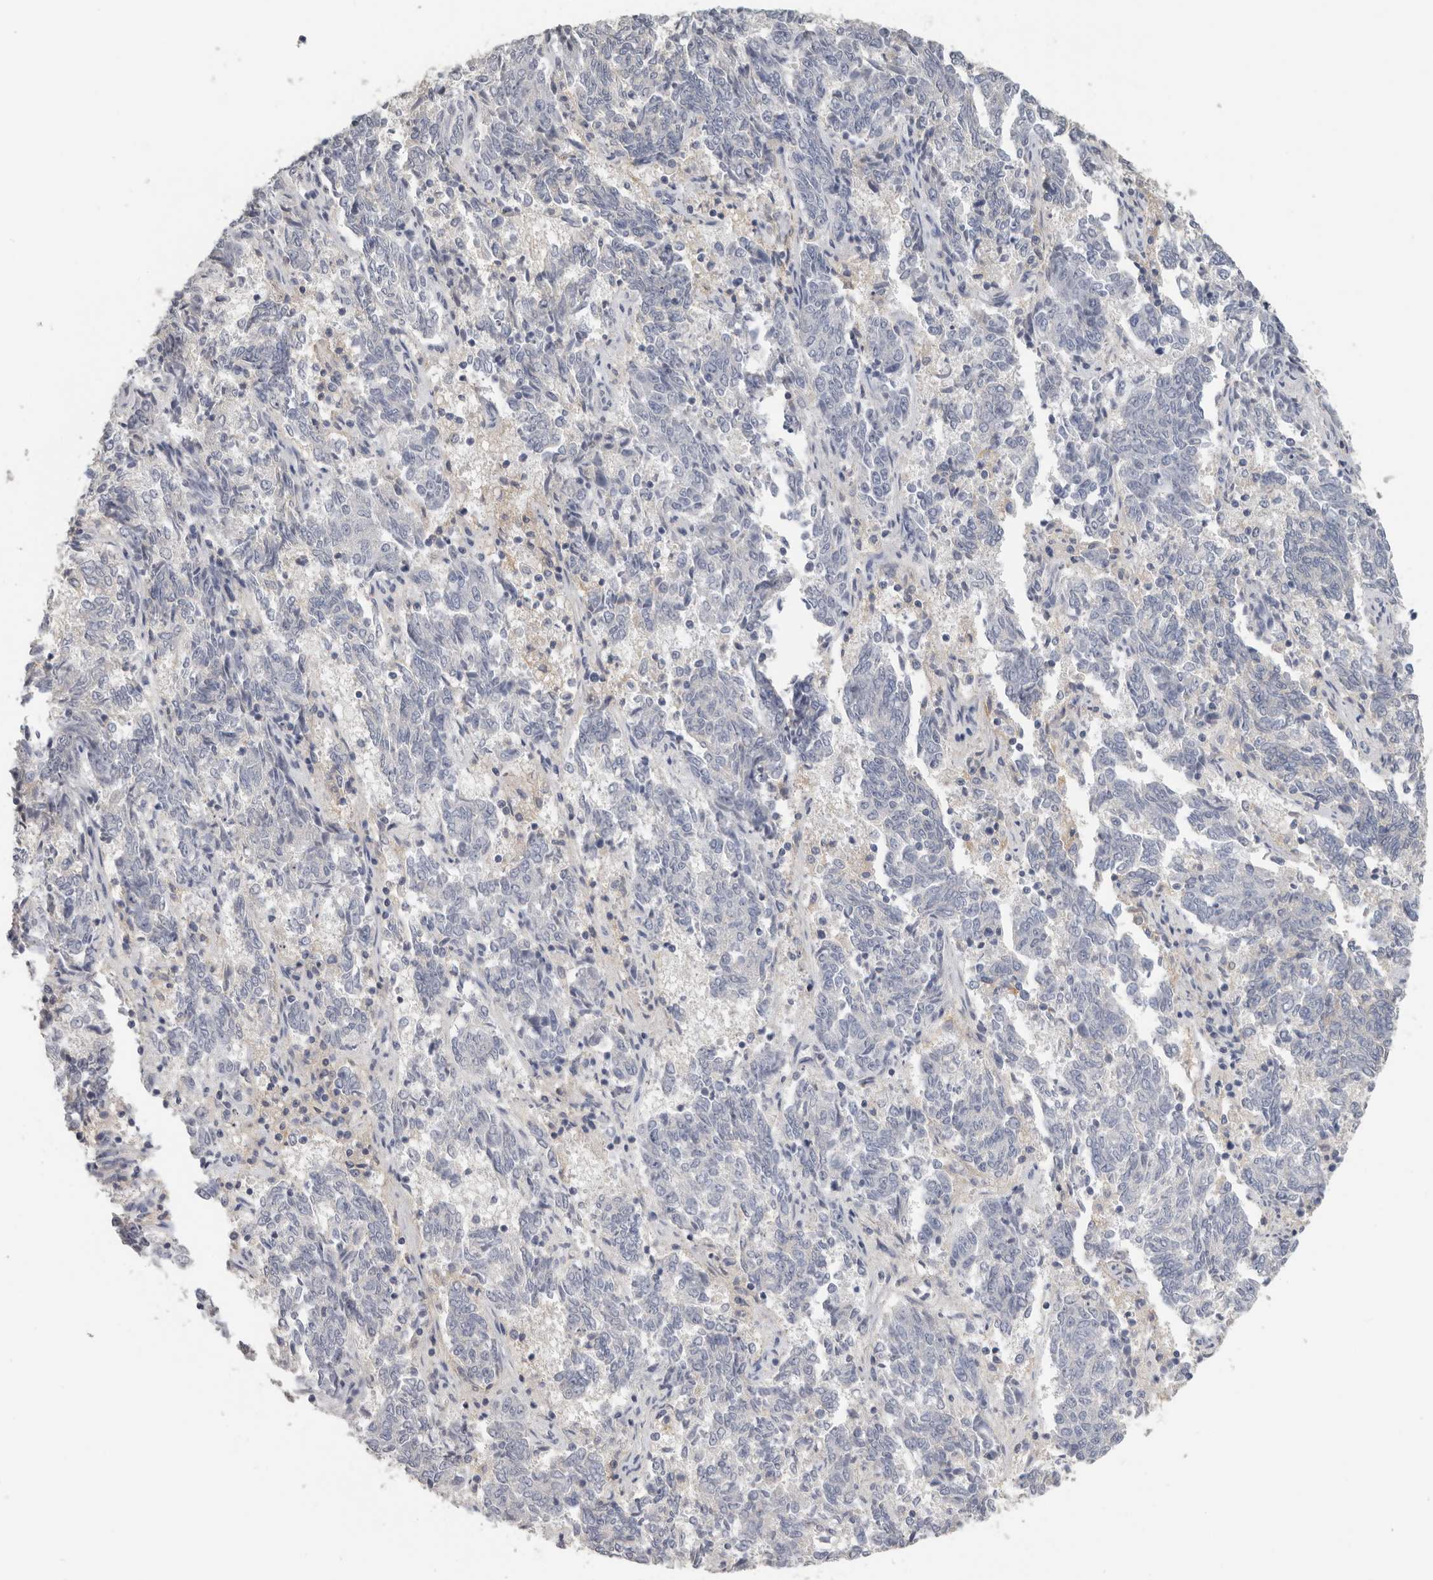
{"staining": {"intensity": "negative", "quantity": "none", "location": "none"}, "tissue": "endometrial cancer", "cell_type": "Tumor cells", "image_type": "cancer", "snomed": [{"axis": "morphology", "description": "Adenocarcinoma, NOS"}, {"axis": "topography", "description": "Endometrium"}], "caption": "Immunohistochemistry micrograph of neoplastic tissue: human endometrial cancer (adenocarcinoma) stained with DAB (3,3'-diaminobenzidine) exhibits no significant protein expression in tumor cells.", "gene": "WDTC1", "patient": {"sex": "female", "age": 80}}